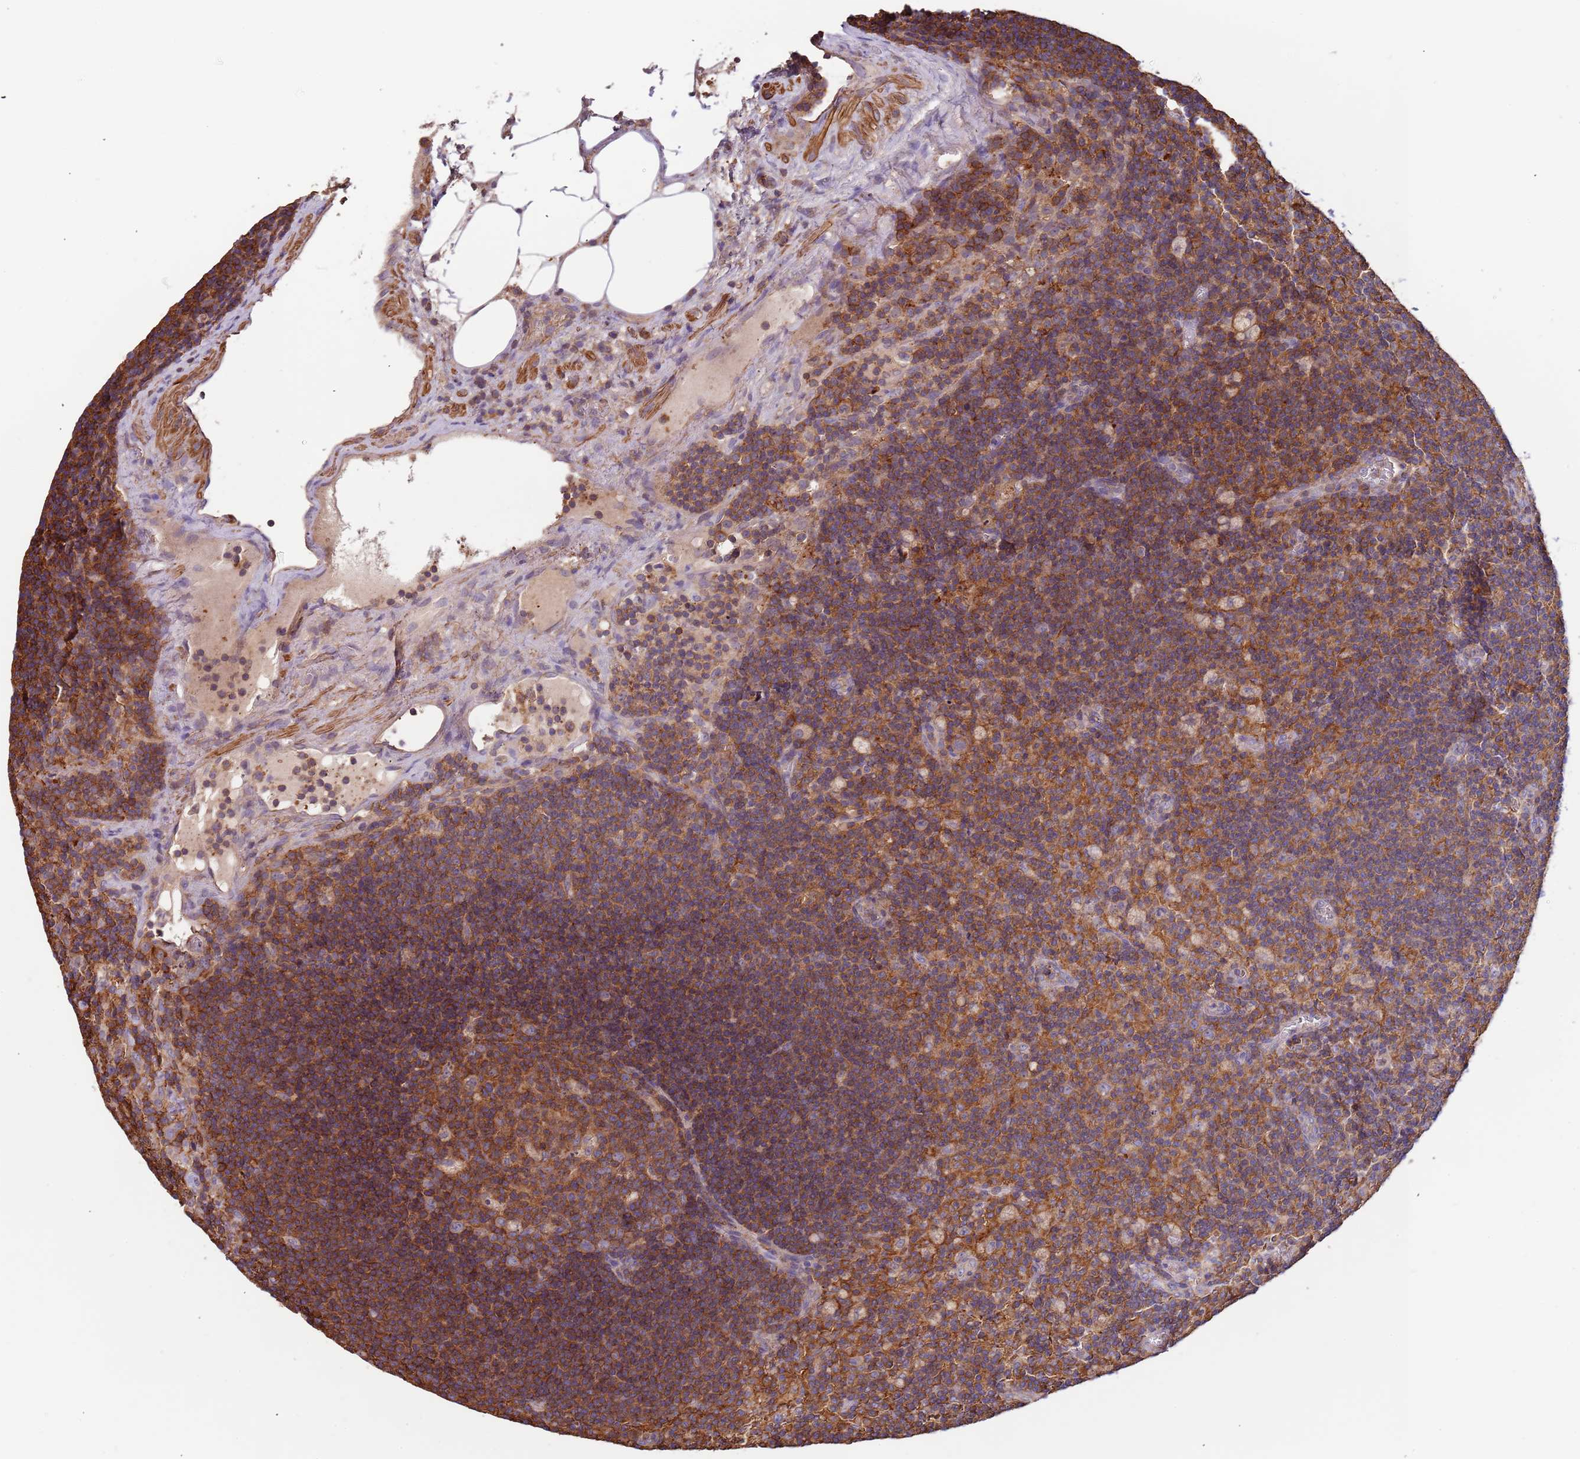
{"staining": {"intensity": "strong", "quantity": "<25%", "location": "cytoplasmic/membranous"}, "tissue": "lymph node", "cell_type": "Germinal center cells", "image_type": "normal", "snomed": [{"axis": "morphology", "description": "Normal tissue, NOS"}, {"axis": "topography", "description": "Lymph node"}], "caption": "Lymph node stained with a brown dye reveals strong cytoplasmic/membranous positive staining in approximately <25% of germinal center cells.", "gene": "SYT4", "patient": {"sex": "male", "age": 69}}